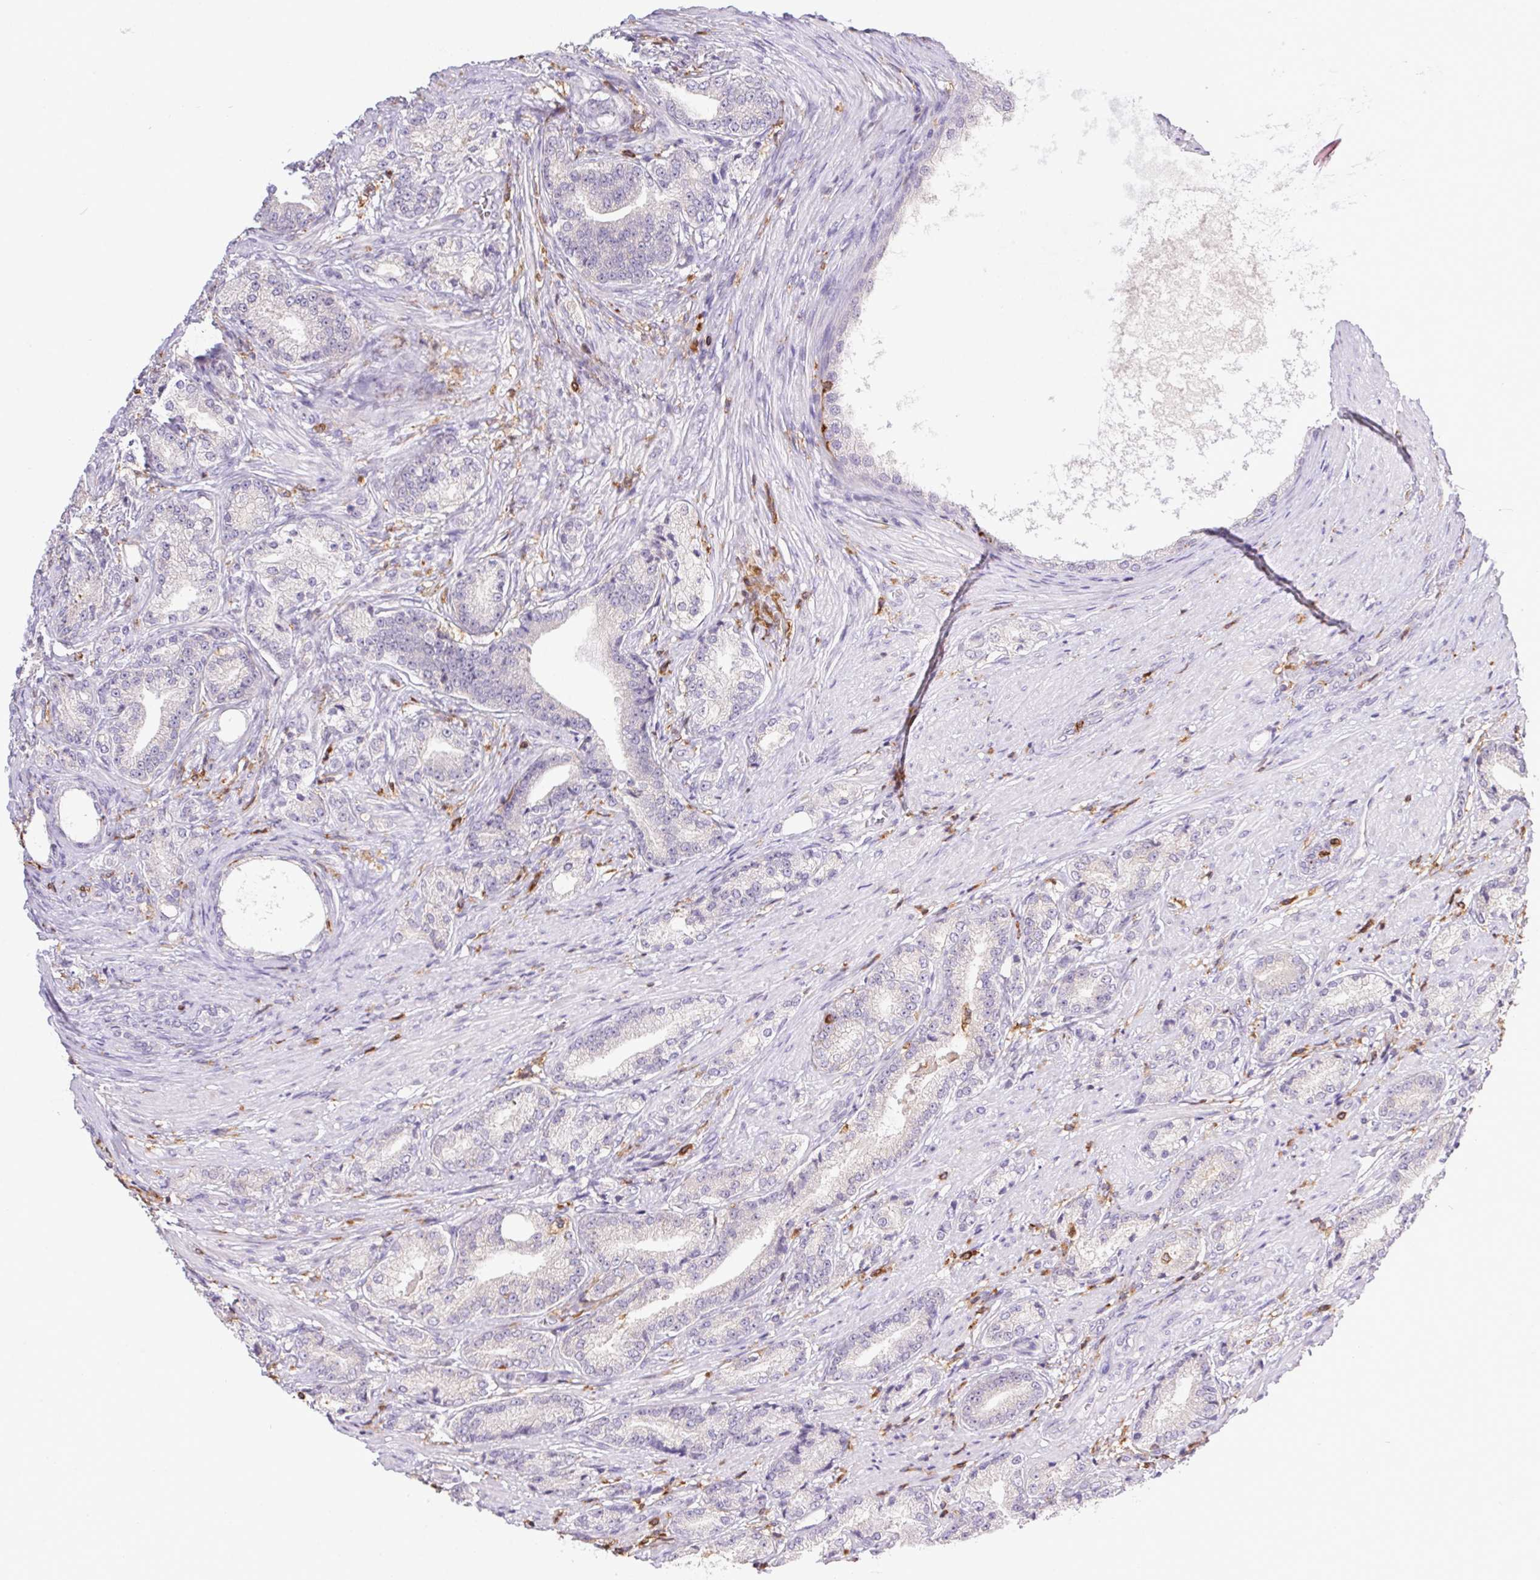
{"staining": {"intensity": "negative", "quantity": "none", "location": "none"}, "tissue": "prostate cancer", "cell_type": "Tumor cells", "image_type": "cancer", "snomed": [{"axis": "morphology", "description": "Adenocarcinoma, High grade"}, {"axis": "topography", "description": "Prostate and seminal vesicle, NOS"}], "caption": "Immunohistochemistry of human high-grade adenocarcinoma (prostate) displays no positivity in tumor cells.", "gene": "APBB1IP", "patient": {"sex": "male", "age": 61}}